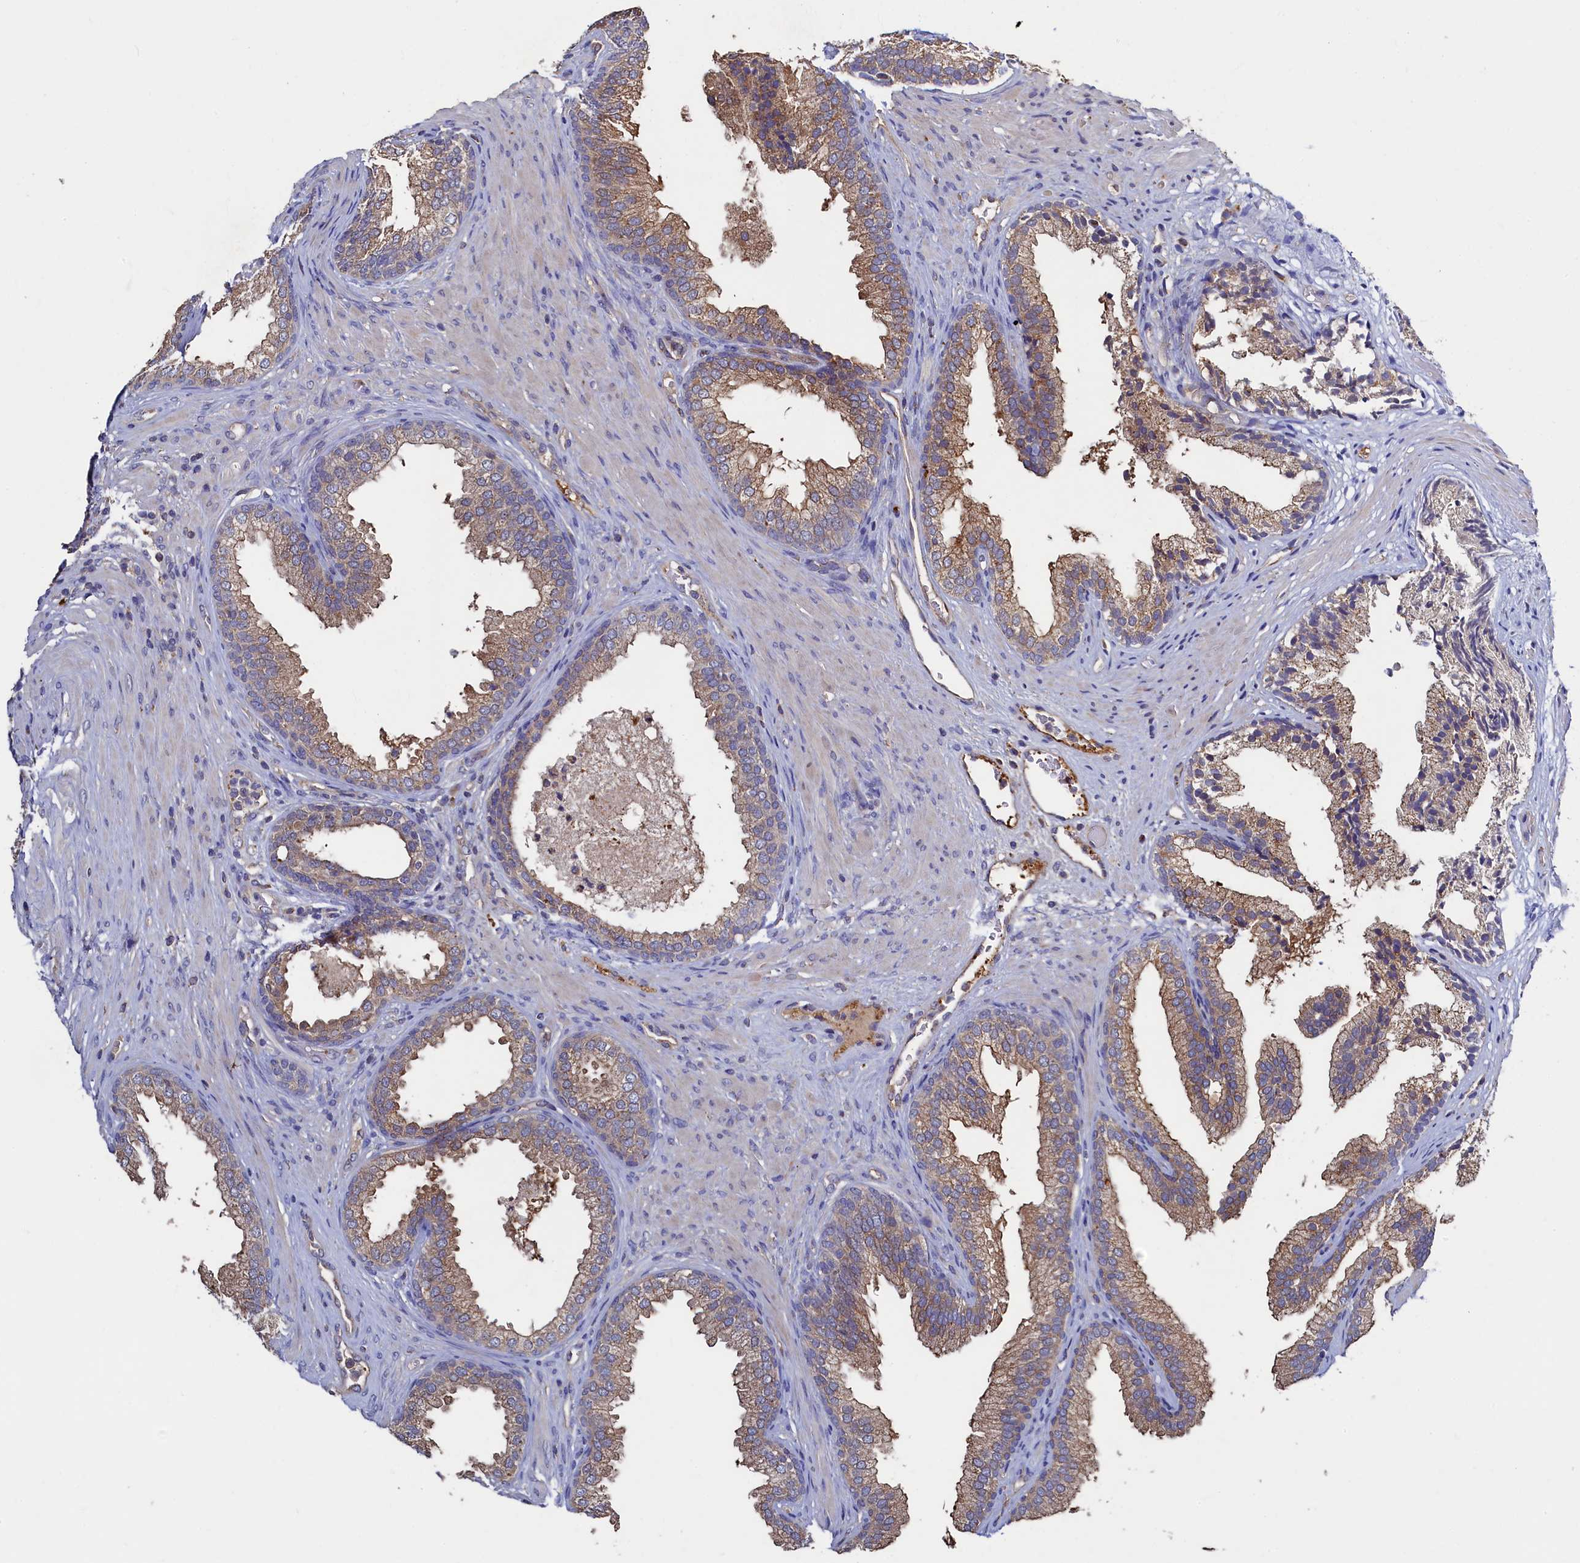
{"staining": {"intensity": "moderate", "quantity": ">75%", "location": "cytoplasmic/membranous"}, "tissue": "prostate", "cell_type": "Glandular cells", "image_type": "normal", "snomed": [{"axis": "morphology", "description": "Normal tissue, NOS"}, {"axis": "topography", "description": "Prostate"}], "caption": "Prostate stained for a protein (brown) displays moderate cytoplasmic/membranous positive positivity in approximately >75% of glandular cells.", "gene": "TK2", "patient": {"sex": "male", "age": 76}}